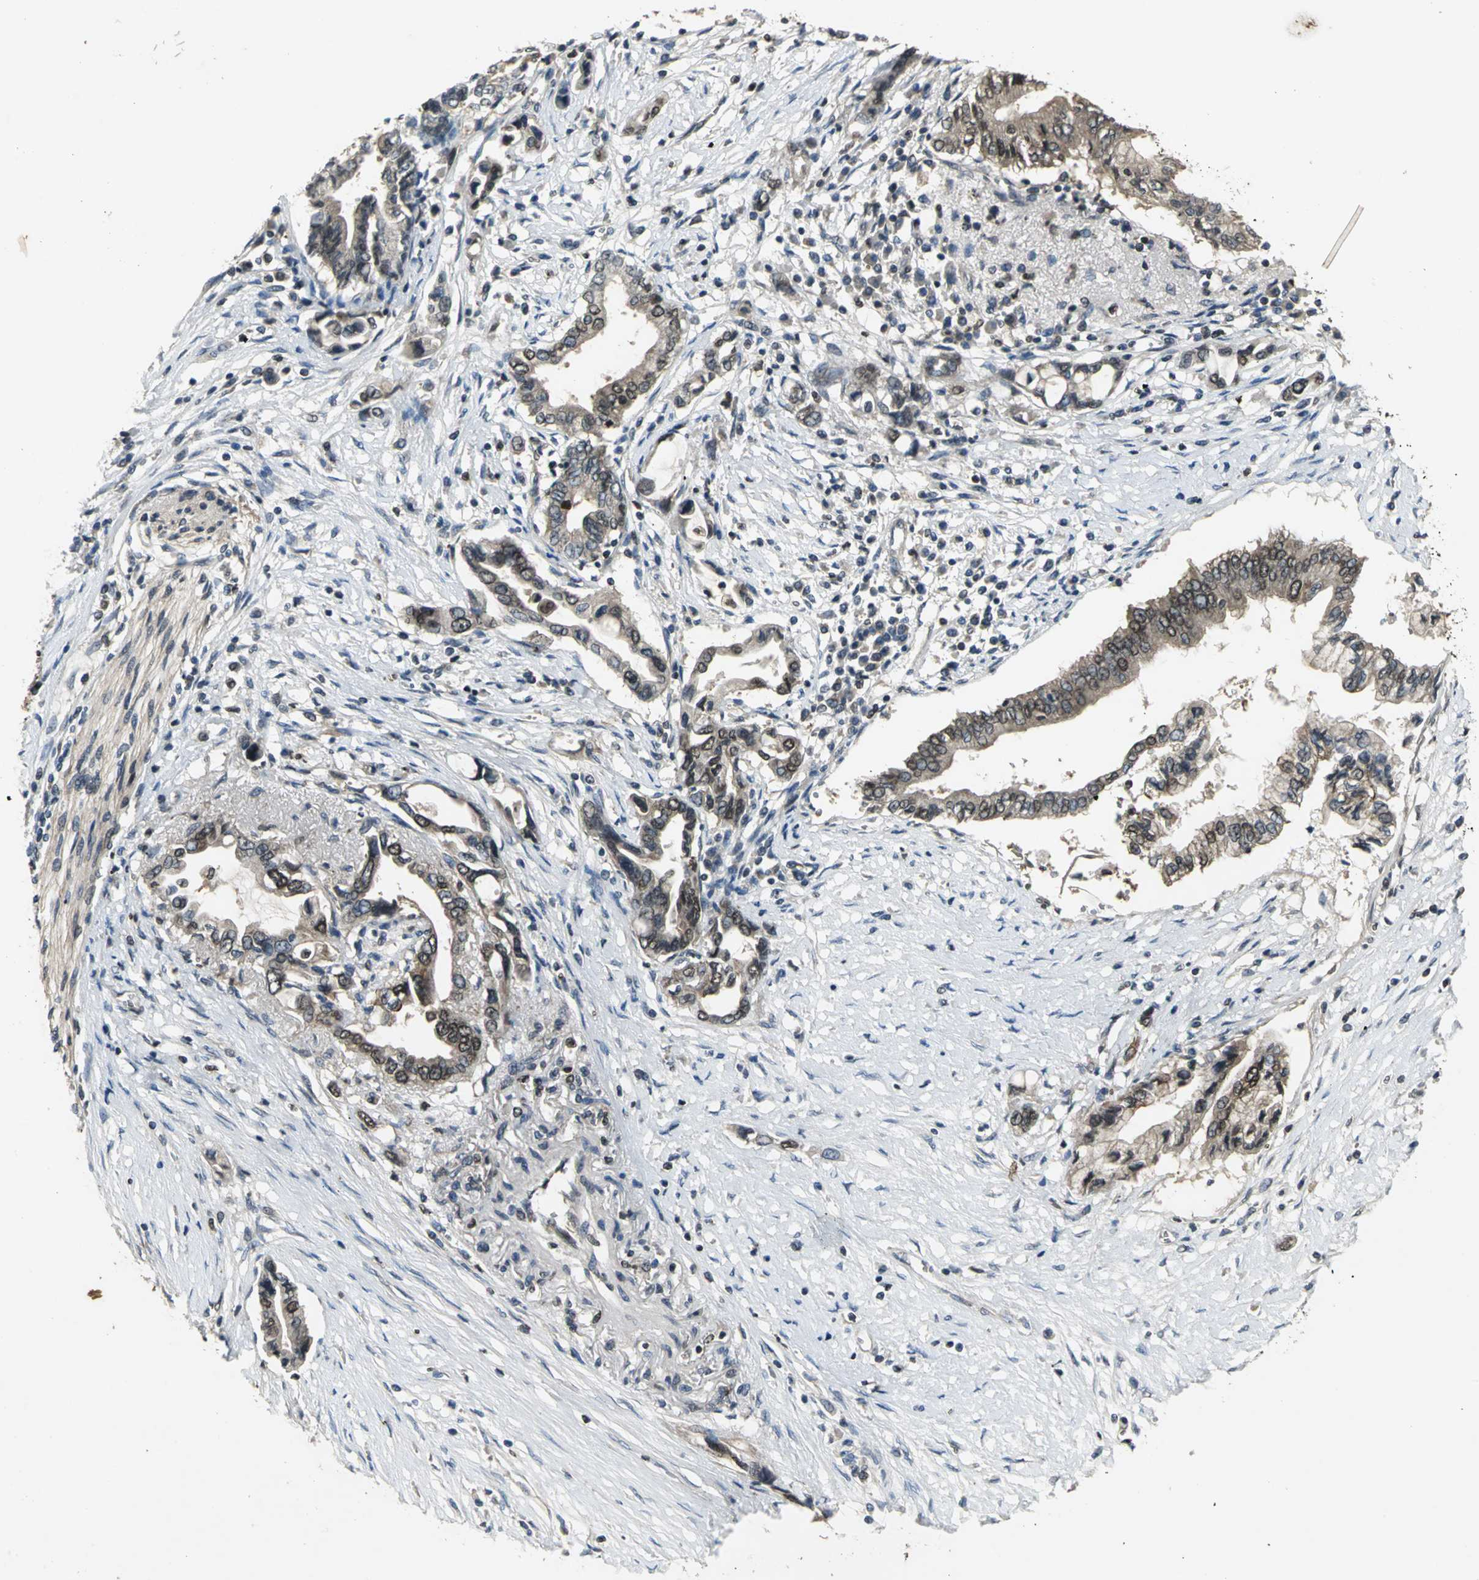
{"staining": {"intensity": "strong", "quantity": ">75%", "location": "cytoplasmic/membranous,nuclear"}, "tissue": "pancreatic cancer", "cell_type": "Tumor cells", "image_type": "cancer", "snomed": [{"axis": "morphology", "description": "Adenocarcinoma, NOS"}, {"axis": "topography", "description": "Pancreas"}], "caption": "Human pancreatic cancer stained for a protein (brown) displays strong cytoplasmic/membranous and nuclear positive expression in approximately >75% of tumor cells.", "gene": "AHR", "patient": {"sex": "female", "age": 57}}